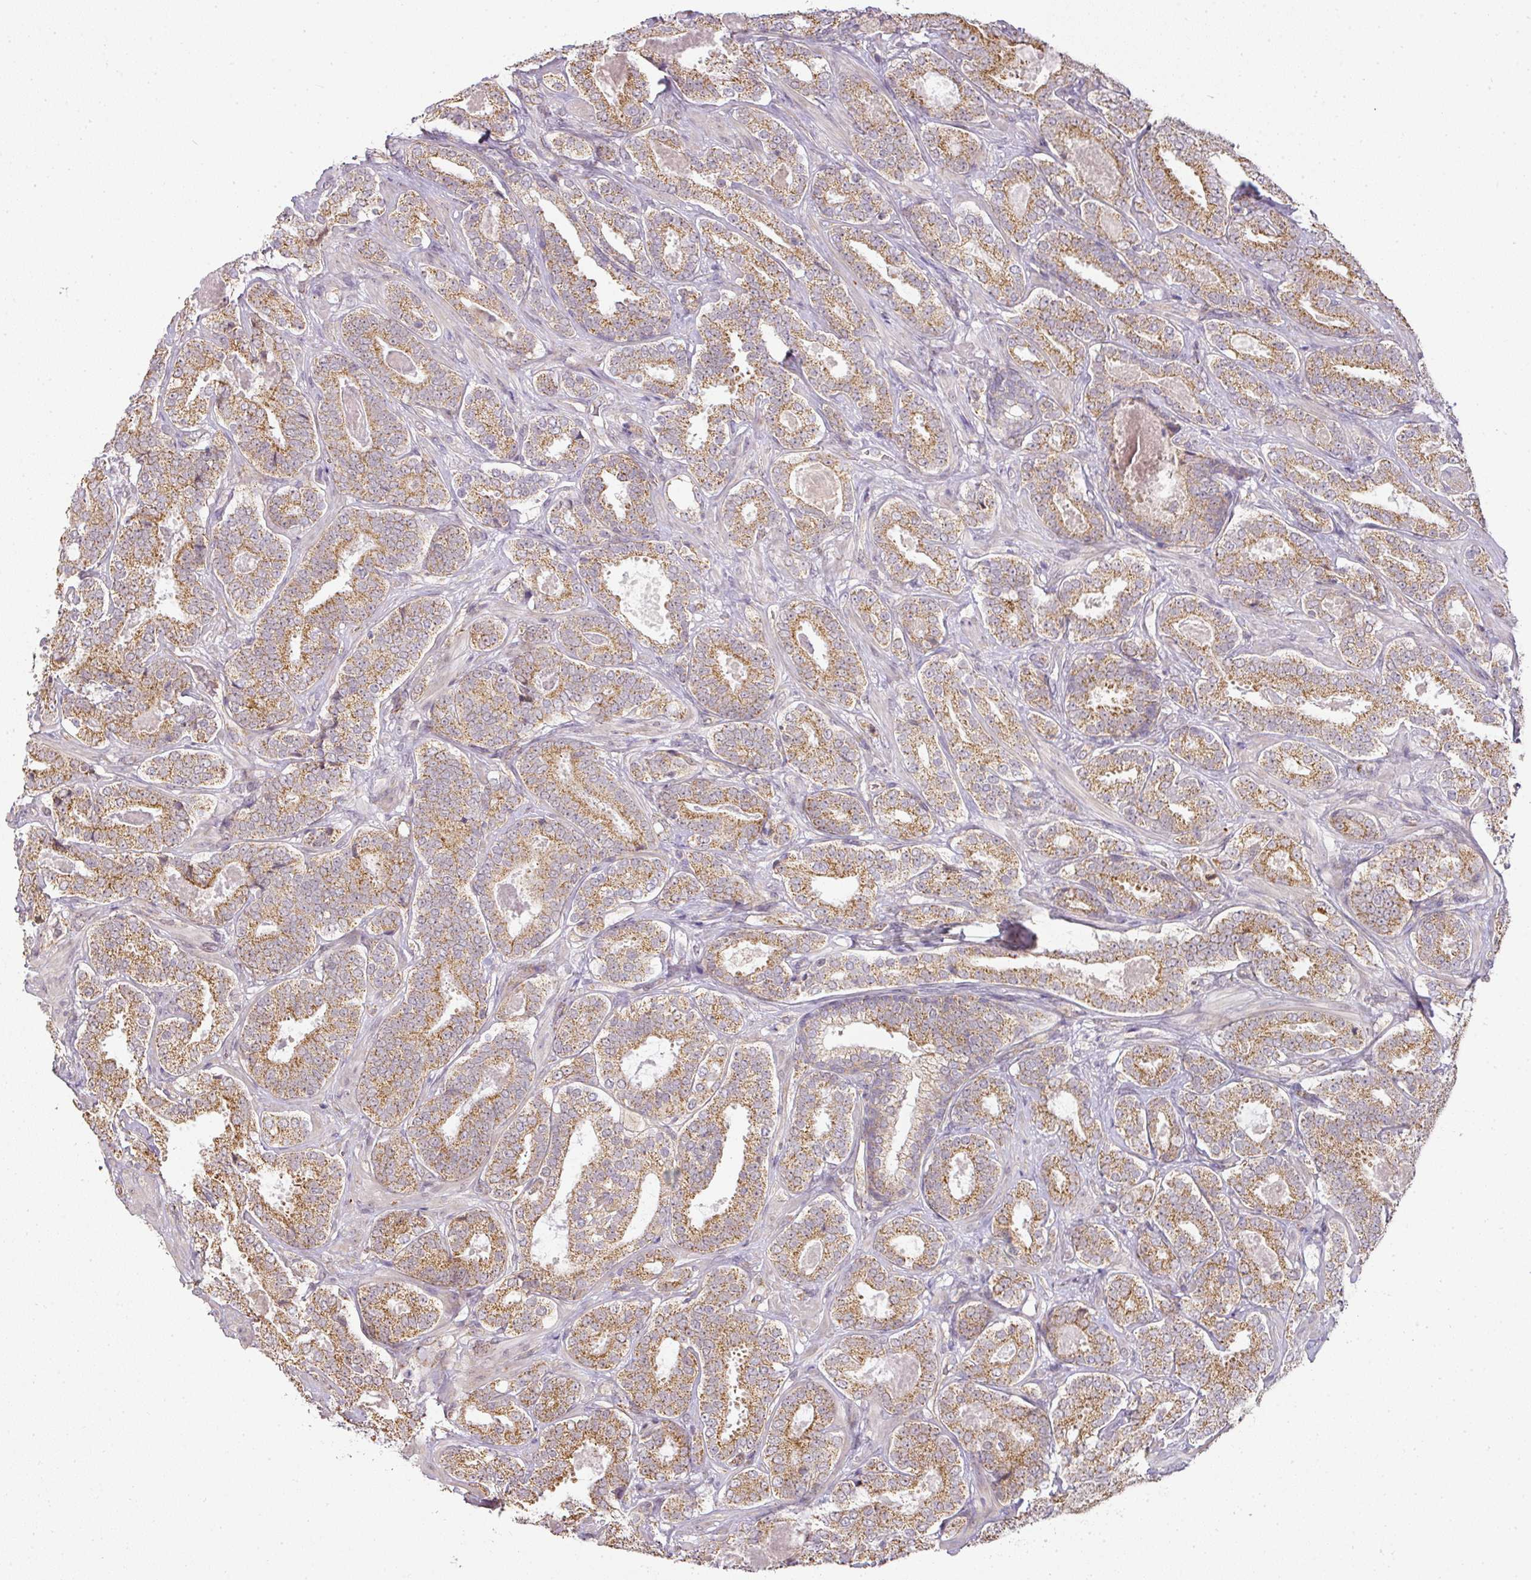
{"staining": {"intensity": "moderate", "quantity": ">75%", "location": "cytoplasmic/membranous"}, "tissue": "prostate cancer", "cell_type": "Tumor cells", "image_type": "cancer", "snomed": [{"axis": "morphology", "description": "Adenocarcinoma, High grade"}, {"axis": "topography", "description": "Prostate"}], "caption": "Tumor cells exhibit medium levels of moderate cytoplasmic/membranous staining in approximately >75% of cells in human prostate high-grade adenocarcinoma.", "gene": "MYOM2", "patient": {"sex": "male", "age": 65}}